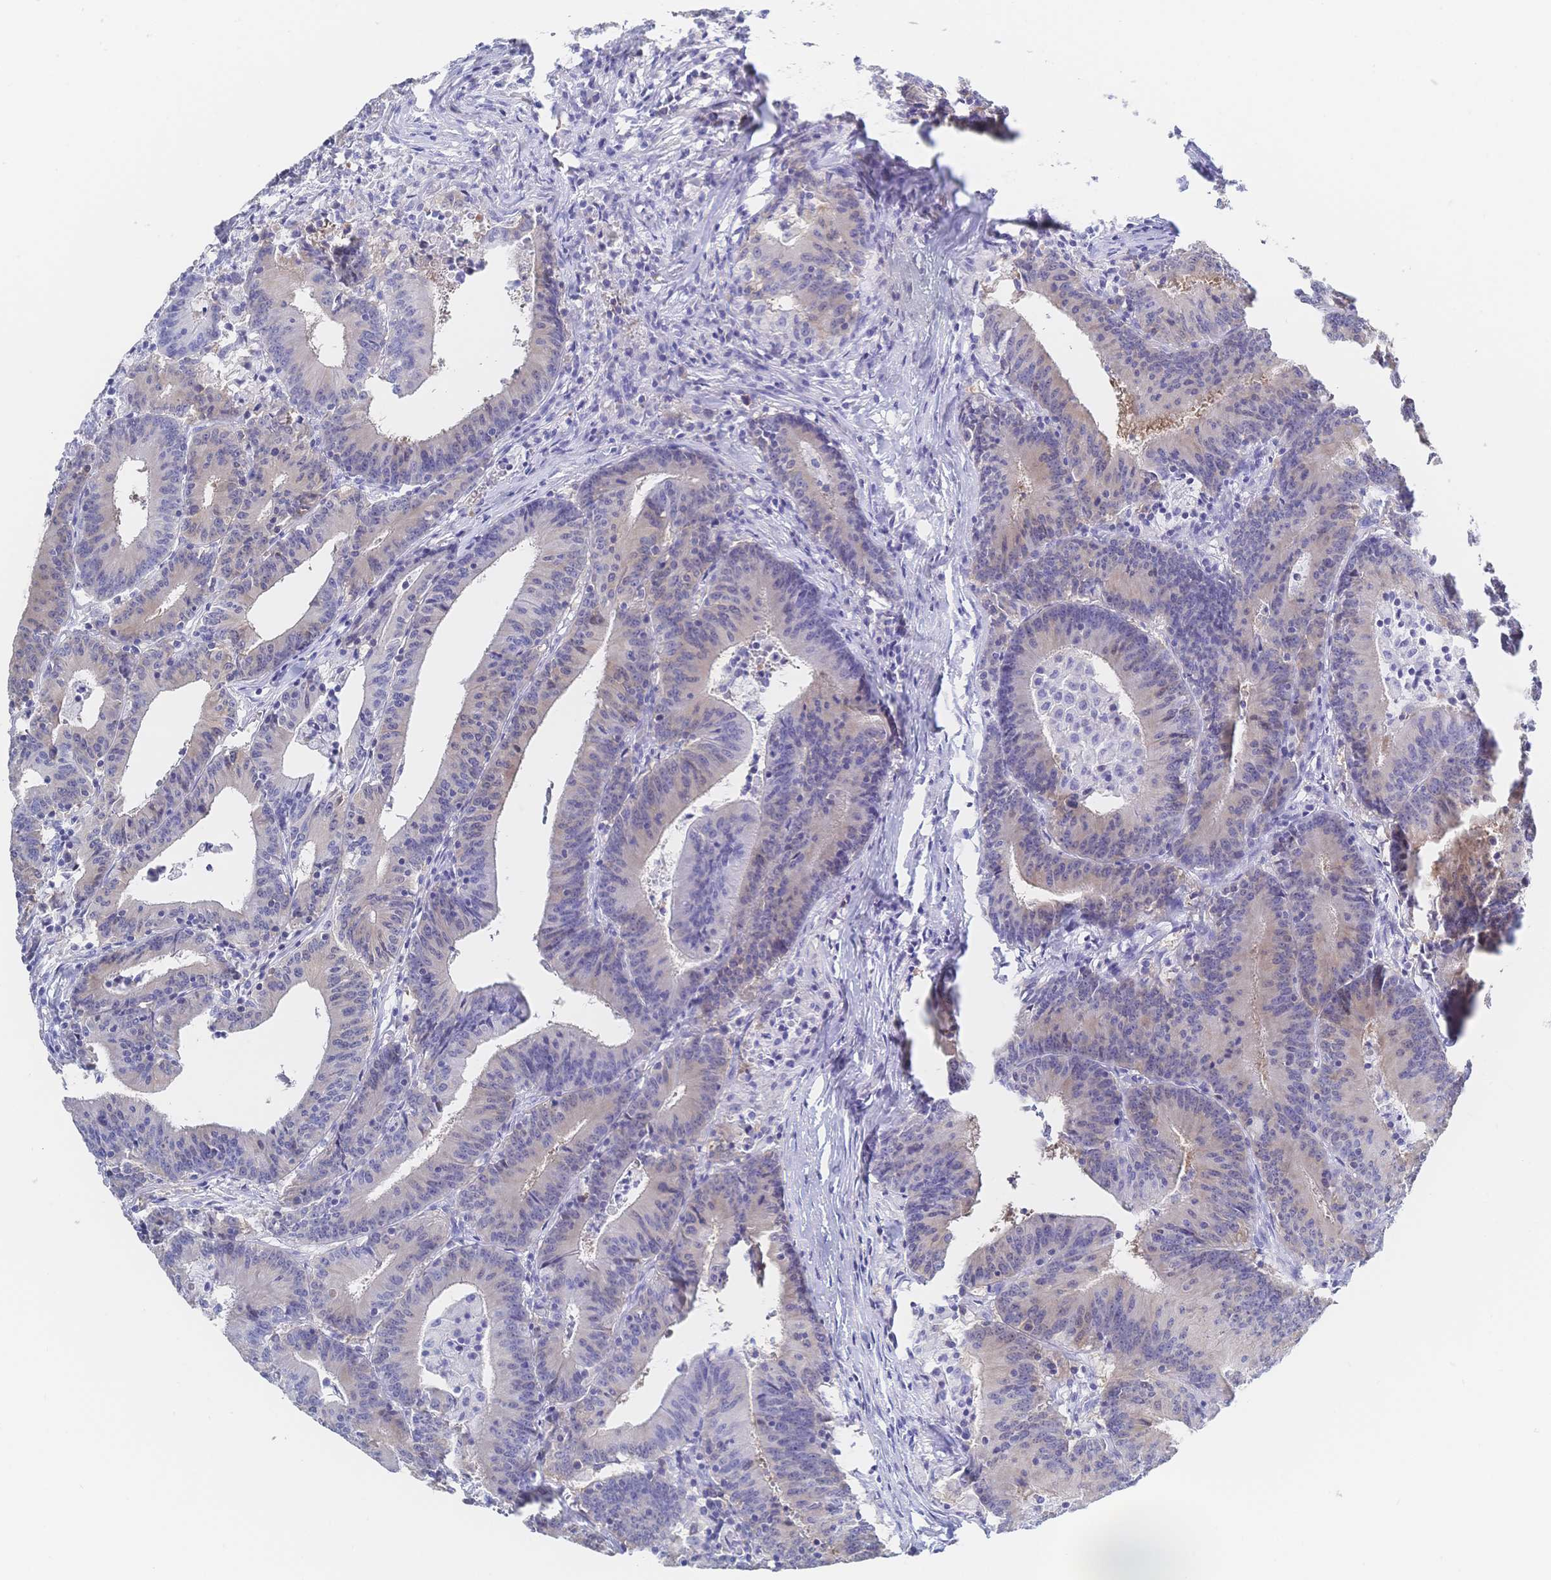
{"staining": {"intensity": "weak", "quantity": "25%-75%", "location": "cytoplasmic/membranous"}, "tissue": "colorectal cancer", "cell_type": "Tumor cells", "image_type": "cancer", "snomed": [{"axis": "morphology", "description": "Adenocarcinoma, NOS"}, {"axis": "topography", "description": "Colon"}], "caption": "The image demonstrates staining of adenocarcinoma (colorectal), revealing weak cytoplasmic/membranous protein positivity (brown color) within tumor cells.", "gene": "RRM1", "patient": {"sex": "female", "age": 78}}